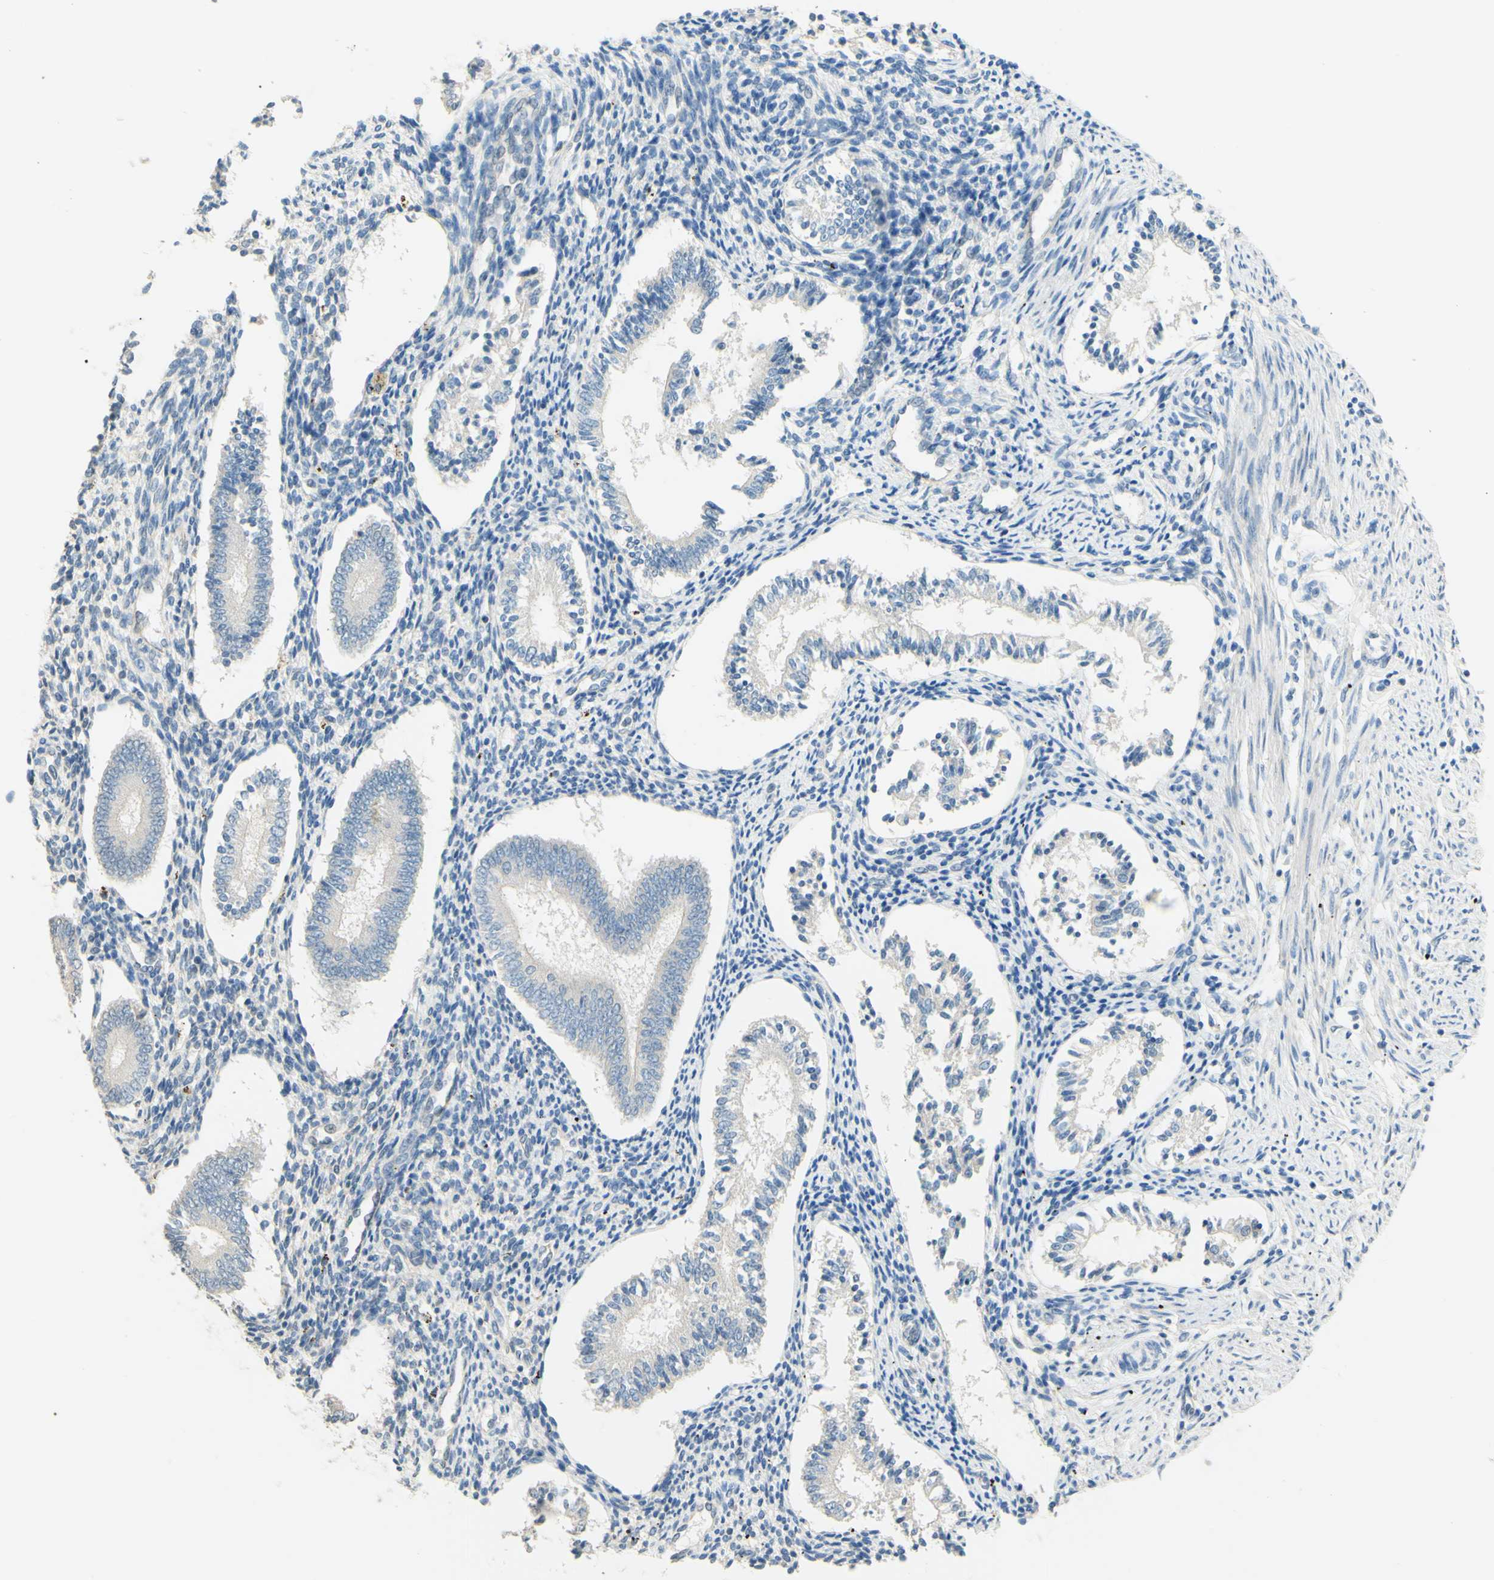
{"staining": {"intensity": "negative", "quantity": "none", "location": "none"}, "tissue": "endometrium", "cell_type": "Cells in endometrial stroma", "image_type": "normal", "snomed": [{"axis": "morphology", "description": "Normal tissue, NOS"}, {"axis": "topography", "description": "Endometrium"}], "caption": "A high-resolution photomicrograph shows IHC staining of unremarkable endometrium, which exhibits no significant staining in cells in endometrial stroma.", "gene": "MAG", "patient": {"sex": "female", "age": 42}}